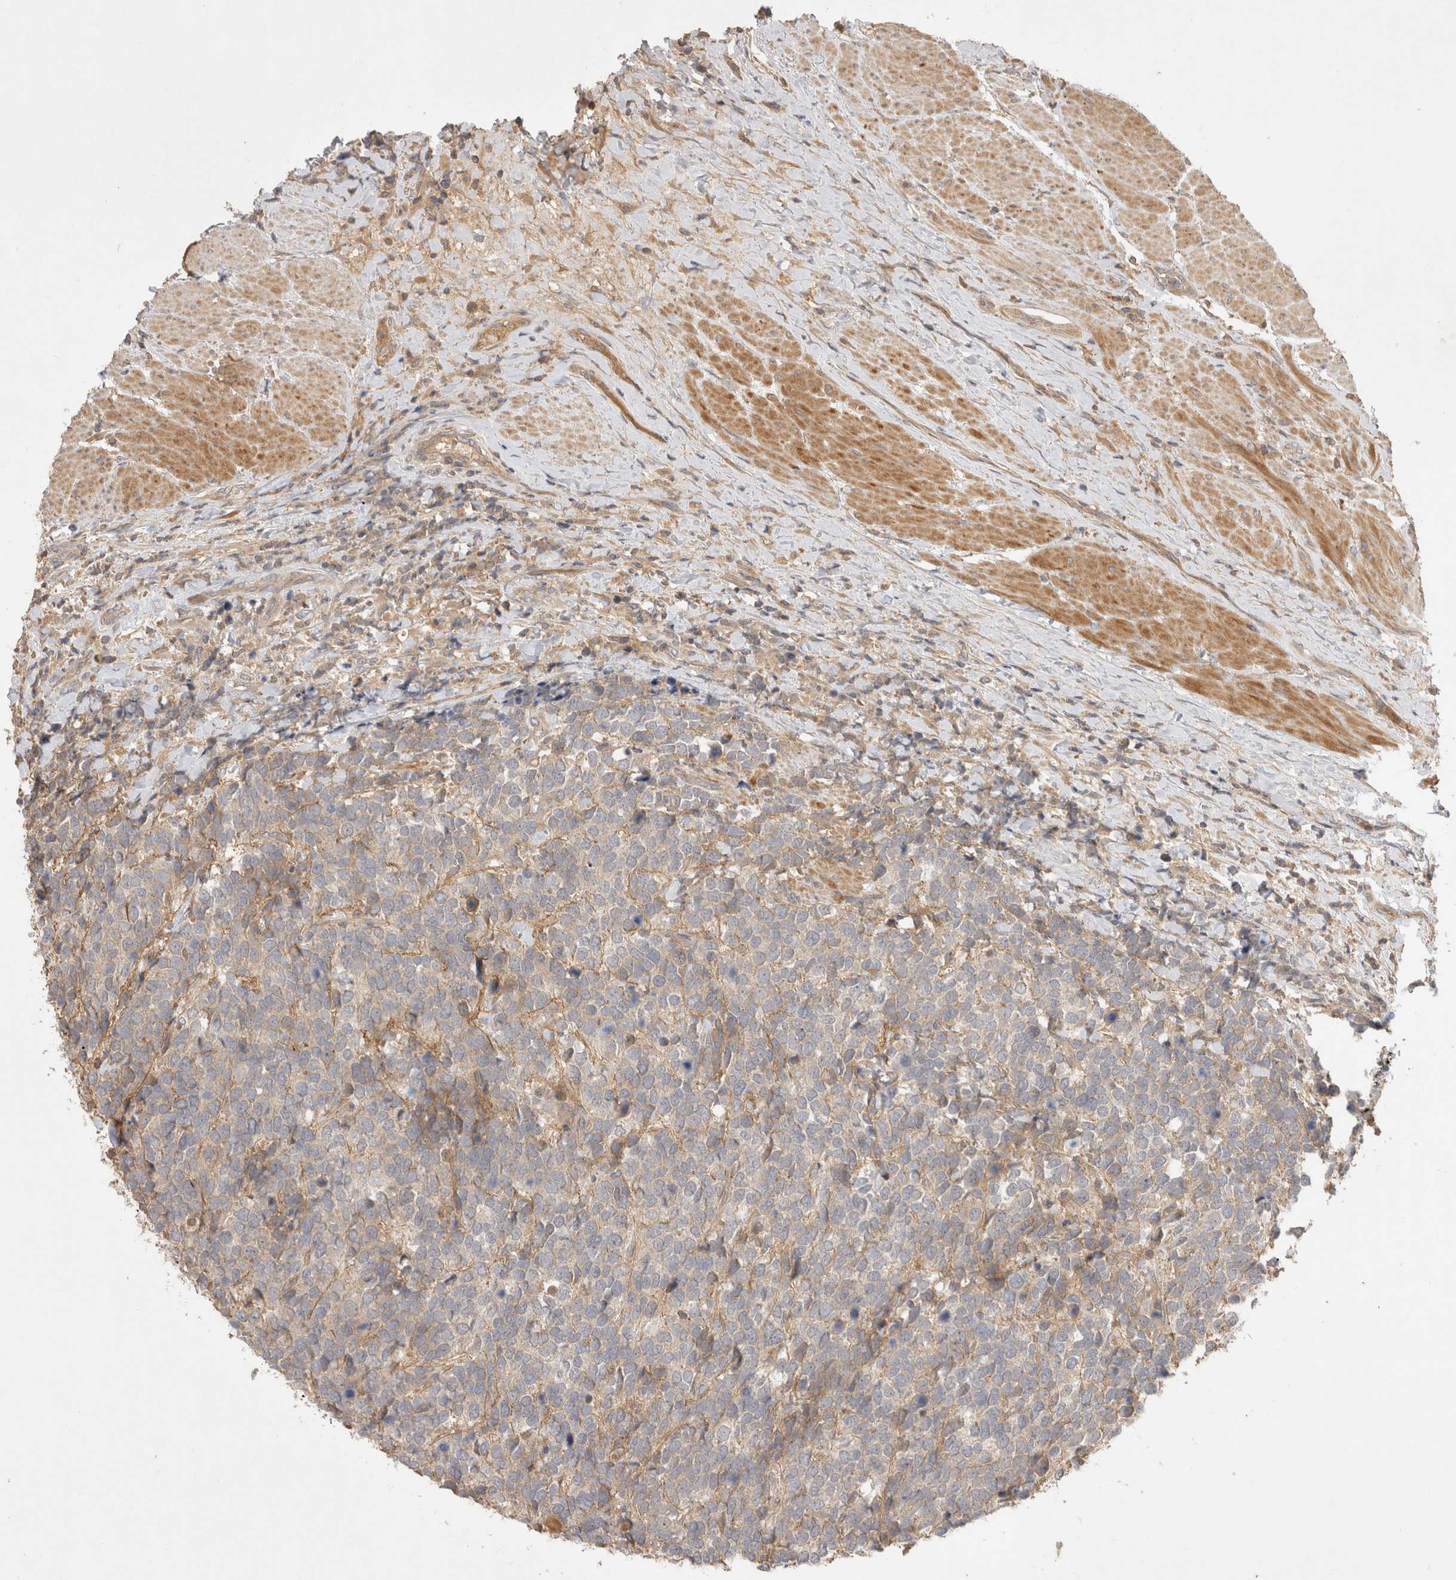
{"staining": {"intensity": "negative", "quantity": "none", "location": "none"}, "tissue": "urothelial cancer", "cell_type": "Tumor cells", "image_type": "cancer", "snomed": [{"axis": "morphology", "description": "Urothelial carcinoma, High grade"}, {"axis": "topography", "description": "Urinary bladder"}], "caption": "High-grade urothelial carcinoma stained for a protein using immunohistochemistry (IHC) exhibits no positivity tumor cells.", "gene": "PPP1R42", "patient": {"sex": "female", "age": 82}}